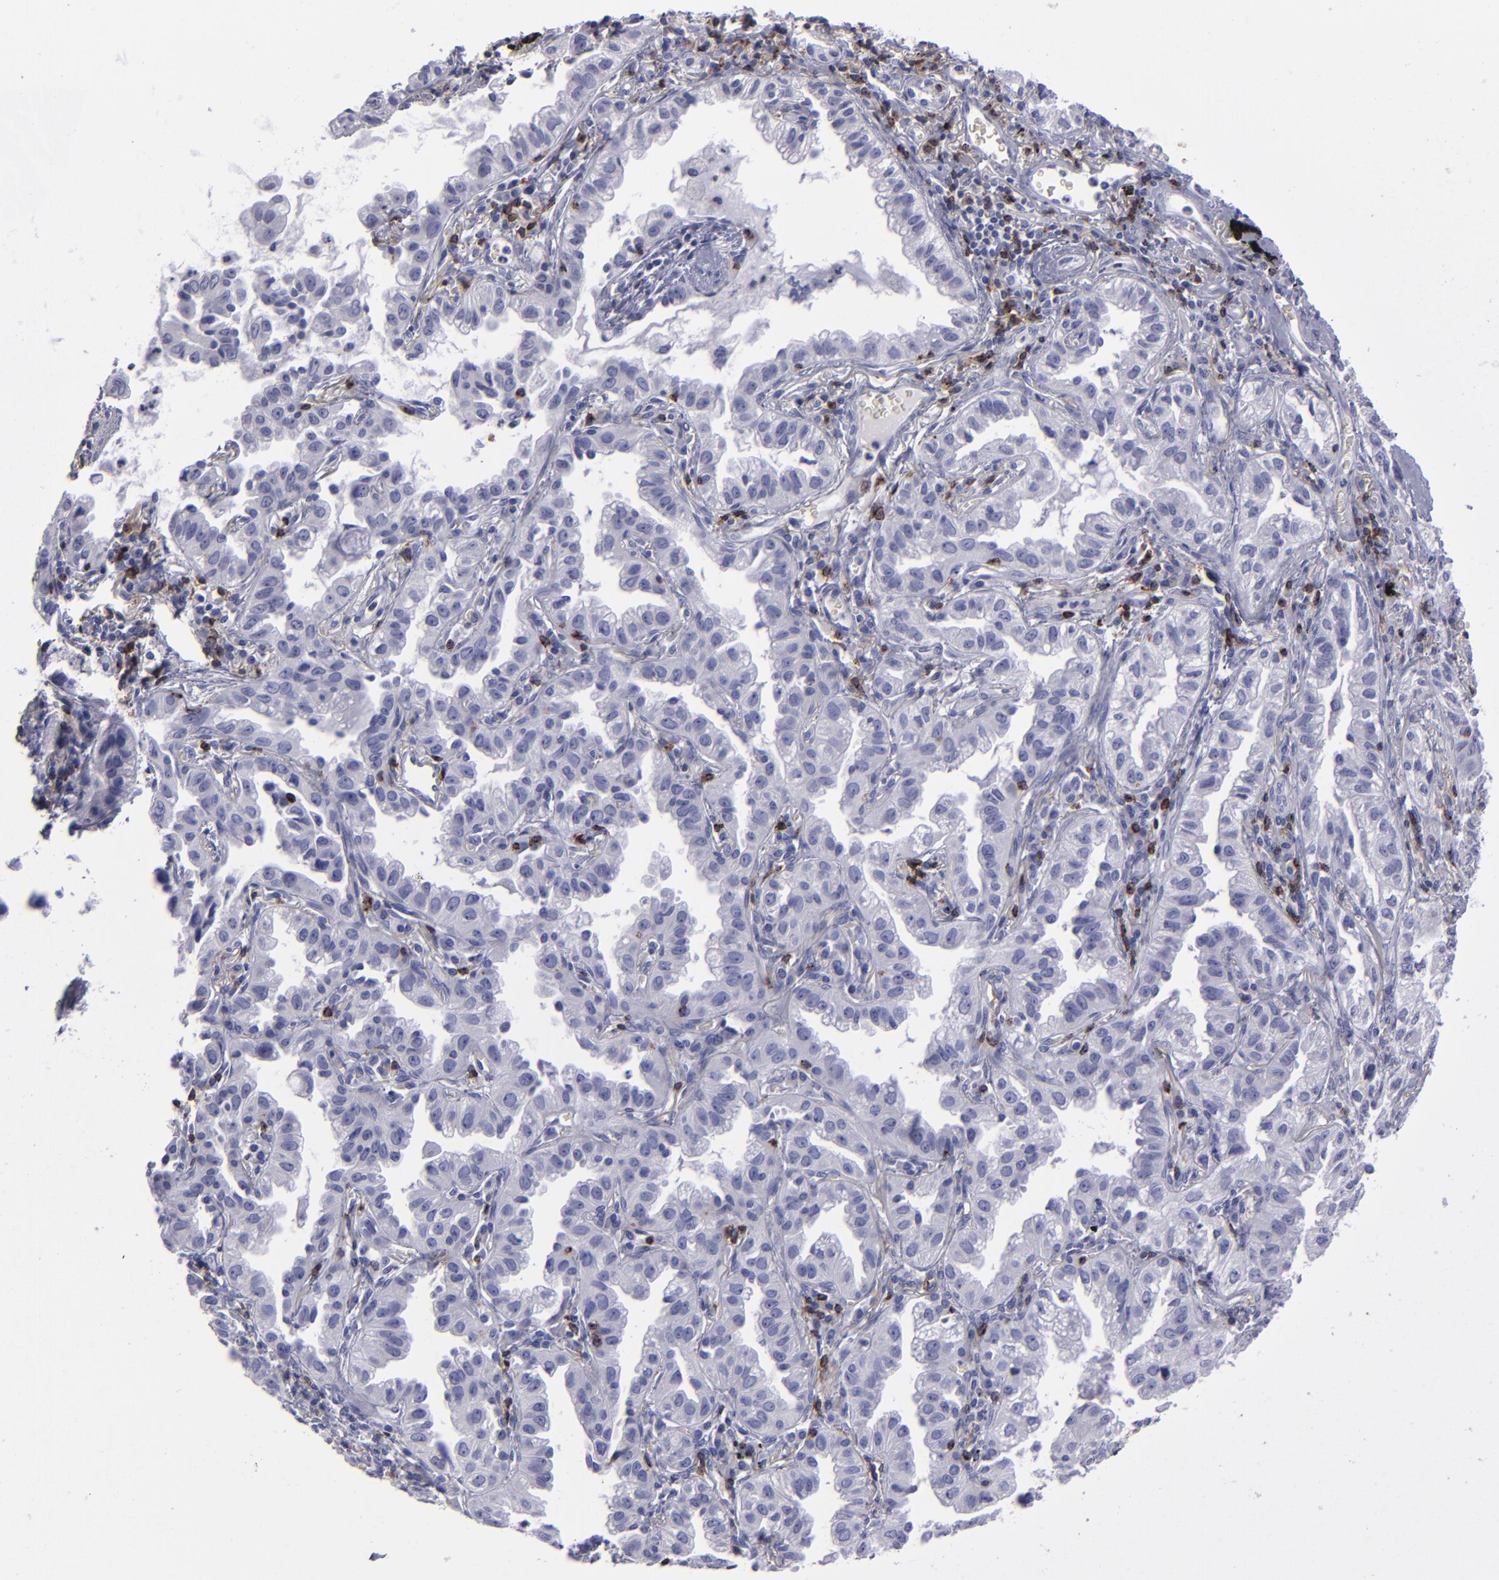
{"staining": {"intensity": "negative", "quantity": "none", "location": "none"}, "tissue": "lung cancer", "cell_type": "Tumor cells", "image_type": "cancer", "snomed": [{"axis": "morphology", "description": "Adenocarcinoma, NOS"}, {"axis": "topography", "description": "Lung"}], "caption": "This is a histopathology image of immunohistochemistry (IHC) staining of lung cancer (adenocarcinoma), which shows no positivity in tumor cells. (Immunohistochemistry (ihc), brightfield microscopy, high magnification).", "gene": "CD2", "patient": {"sex": "female", "age": 50}}